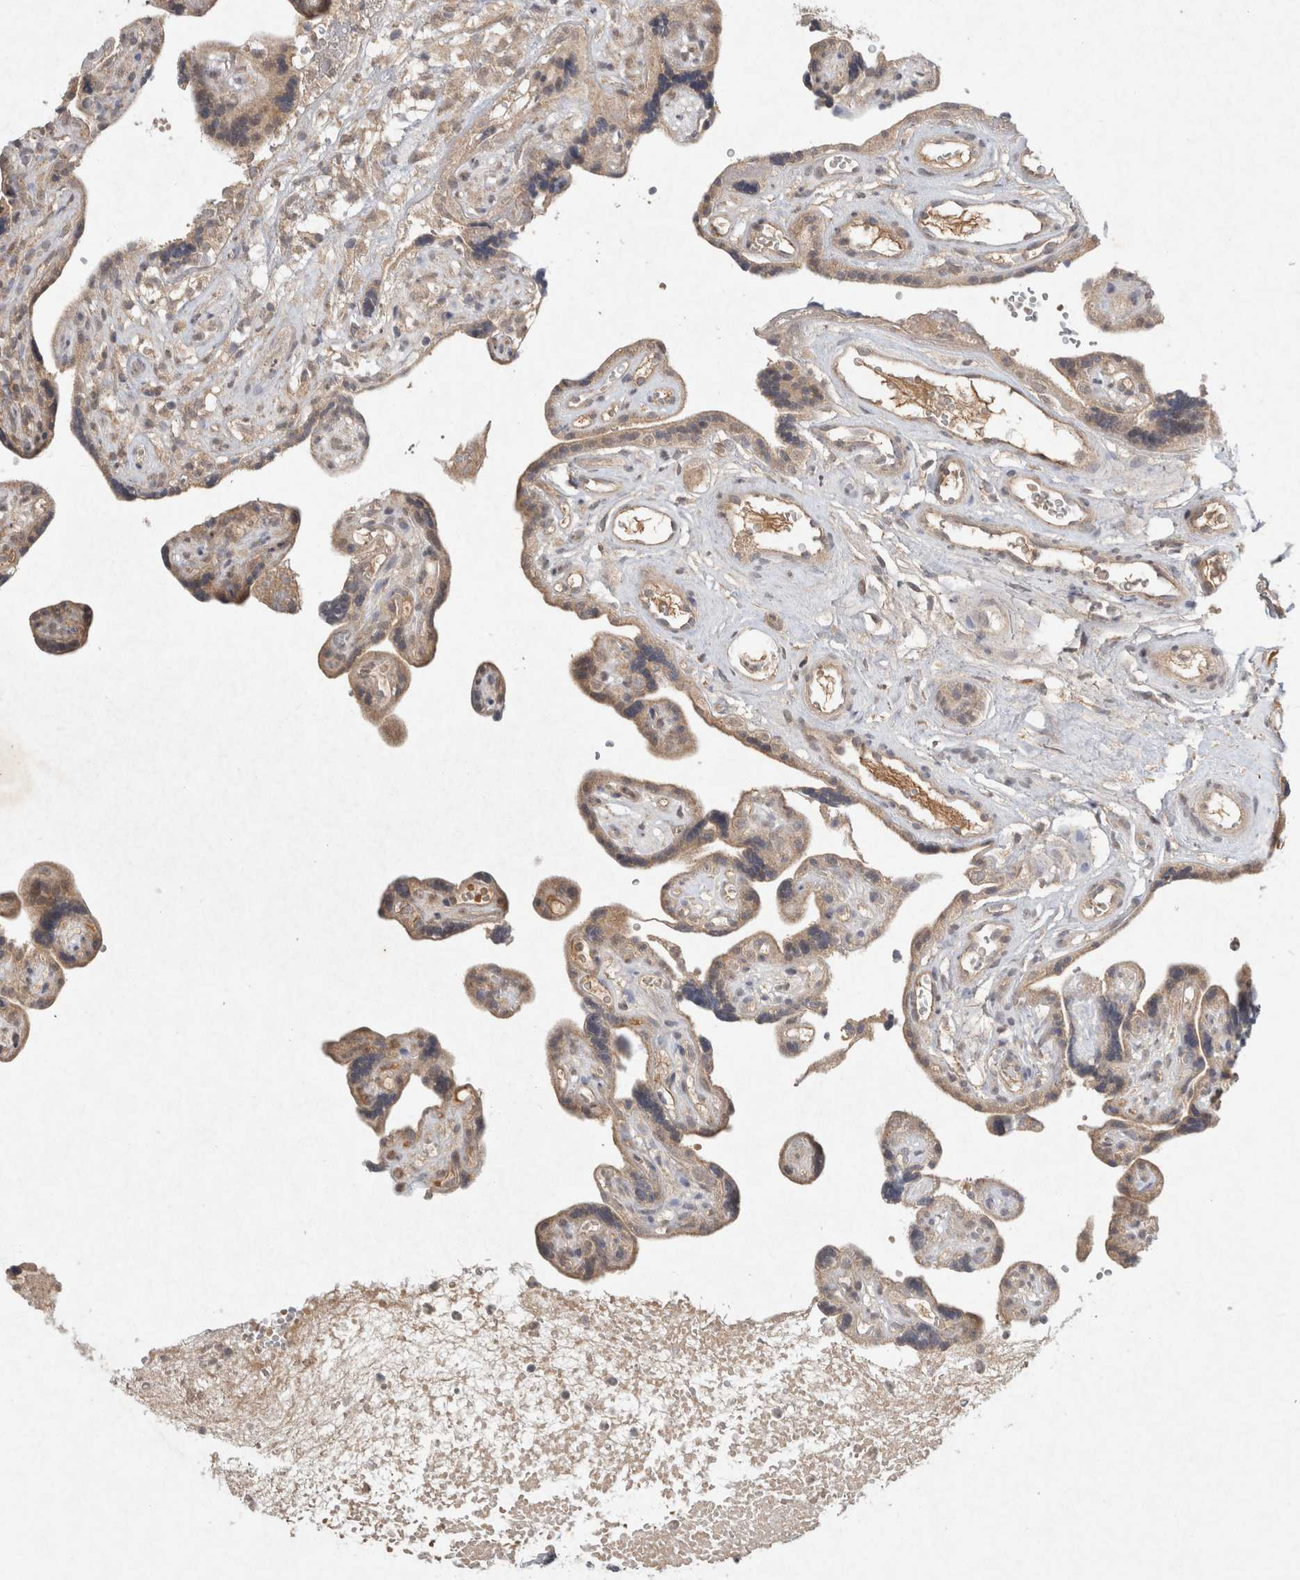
{"staining": {"intensity": "moderate", "quantity": ">75%", "location": "cytoplasmic/membranous"}, "tissue": "placenta", "cell_type": "Decidual cells", "image_type": "normal", "snomed": [{"axis": "morphology", "description": "Normal tissue, NOS"}, {"axis": "topography", "description": "Placenta"}], "caption": "Protein staining displays moderate cytoplasmic/membranous expression in about >75% of decidual cells in benign placenta. The staining is performed using DAB (3,3'-diaminobenzidine) brown chromogen to label protein expression. The nuclei are counter-stained blue using hematoxylin.", "gene": "LOXL2", "patient": {"sex": "female", "age": 30}}